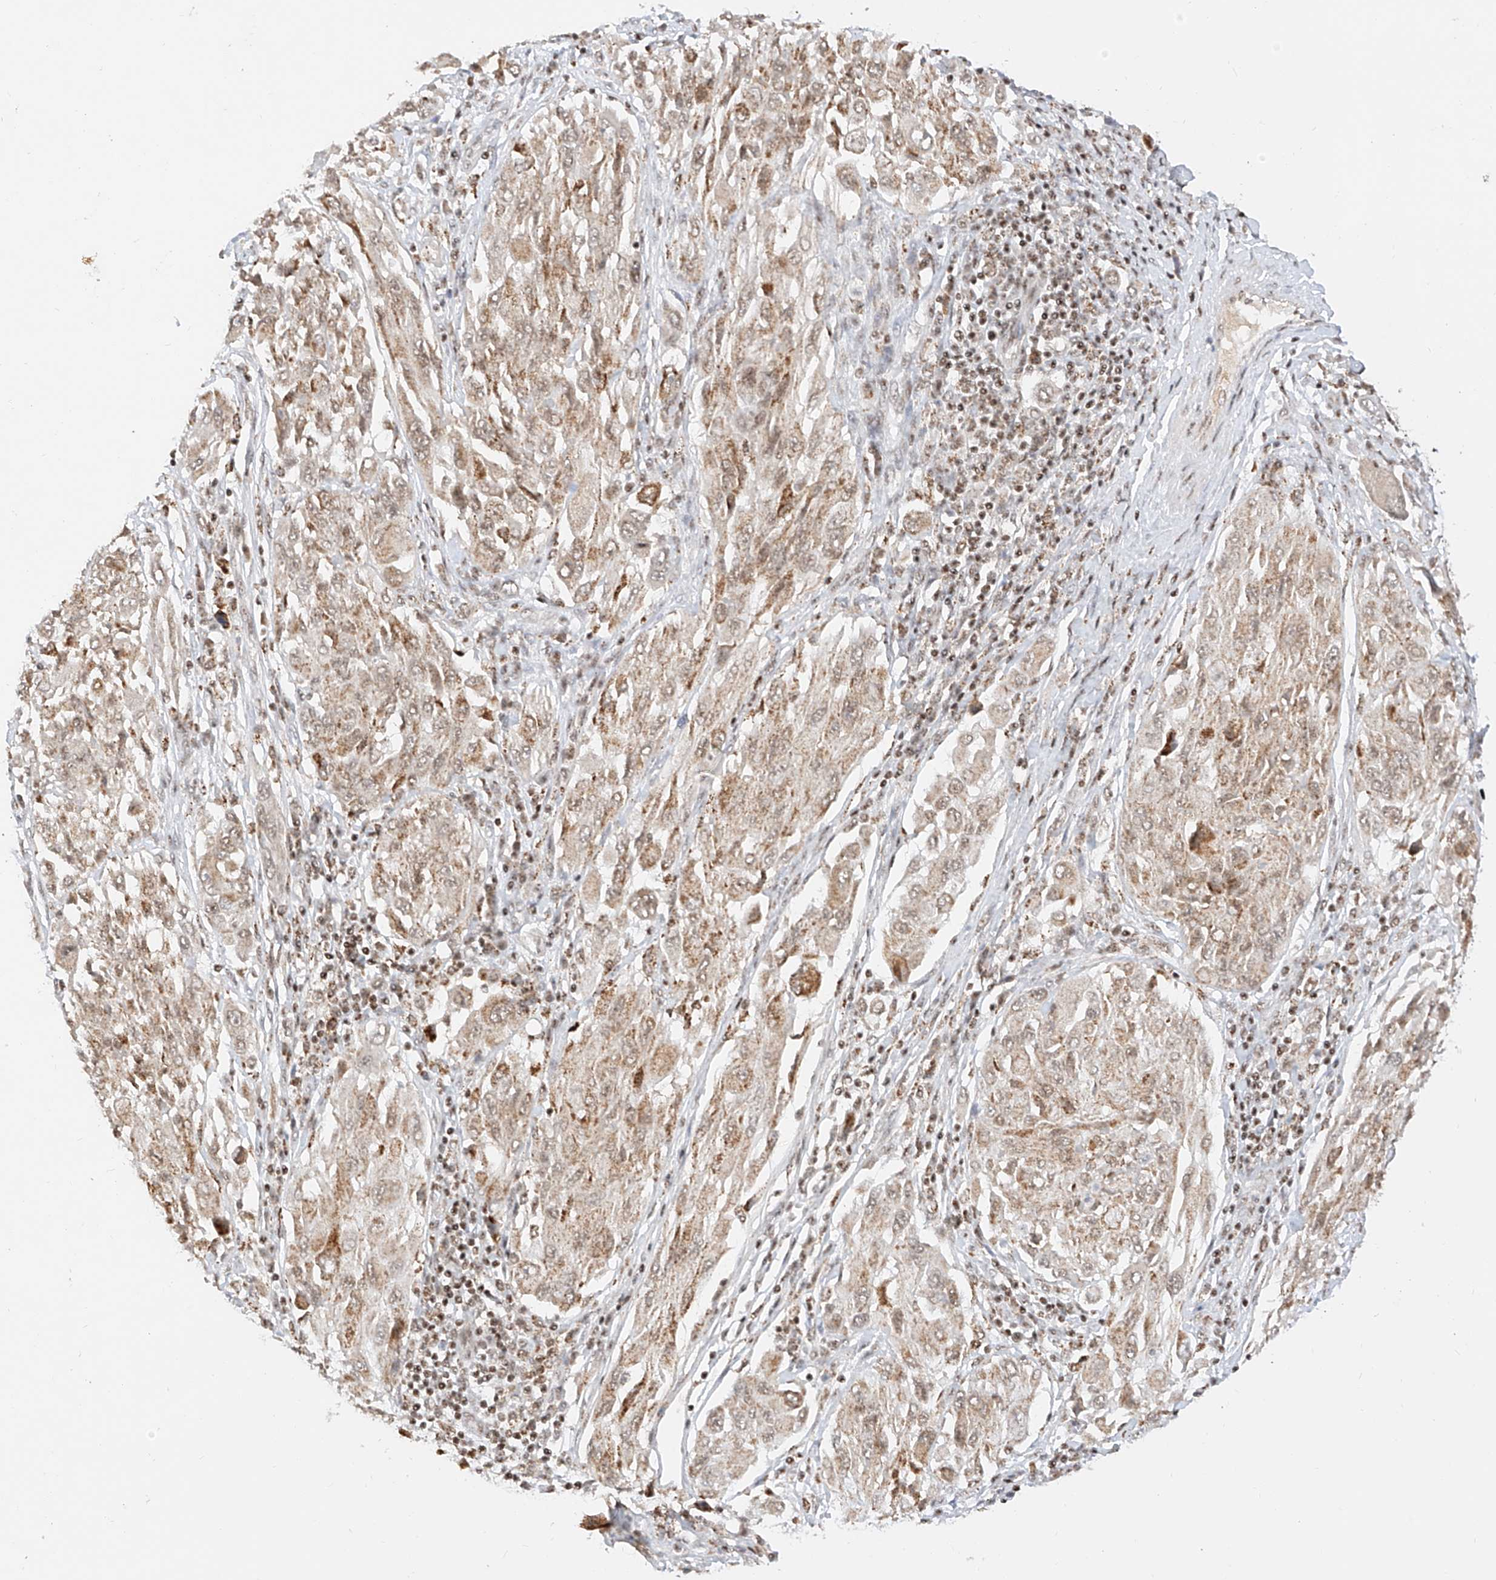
{"staining": {"intensity": "weak", "quantity": ">75%", "location": "cytoplasmic/membranous,nuclear"}, "tissue": "melanoma", "cell_type": "Tumor cells", "image_type": "cancer", "snomed": [{"axis": "morphology", "description": "Malignant melanoma, NOS"}, {"axis": "topography", "description": "Skin"}], "caption": "Immunohistochemical staining of human melanoma displays weak cytoplasmic/membranous and nuclear protein staining in about >75% of tumor cells.", "gene": "NRF1", "patient": {"sex": "female", "age": 91}}